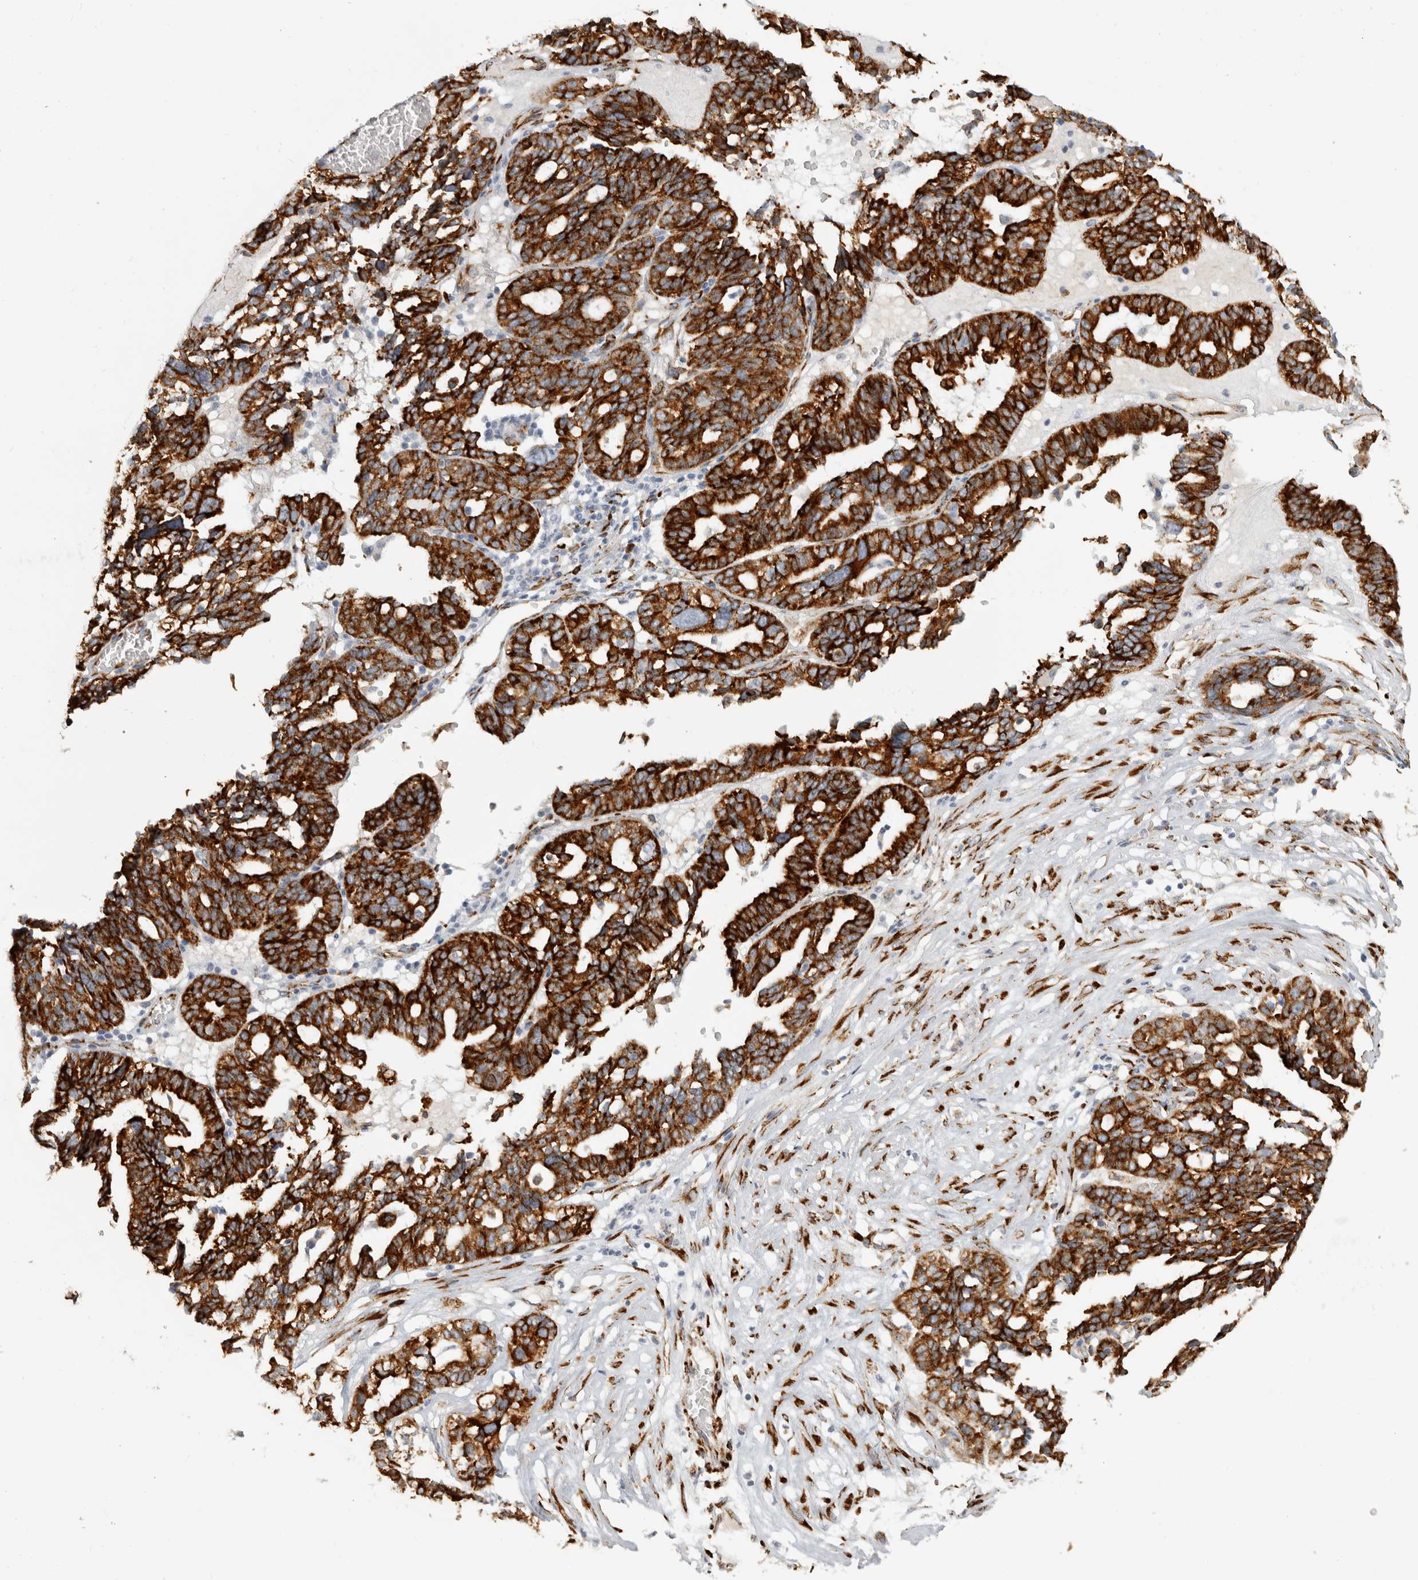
{"staining": {"intensity": "strong", "quantity": ">75%", "location": "cytoplasmic/membranous"}, "tissue": "ovarian cancer", "cell_type": "Tumor cells", "image_type": "cancer", "snomed": [{"axis": "morphology", "description": "Cystadenocarcinoma, serous, NOS"}, {"axis": "topography", "description": "Ovary"}], "caption": "DAB immunohistochemical staining of ovarian cancer shows strong cytoplasmic/membranous protein expression in approximately >75% of tumor cells.", "gene": "OSTN", "patient": {"sex": "female", "age": 59}}